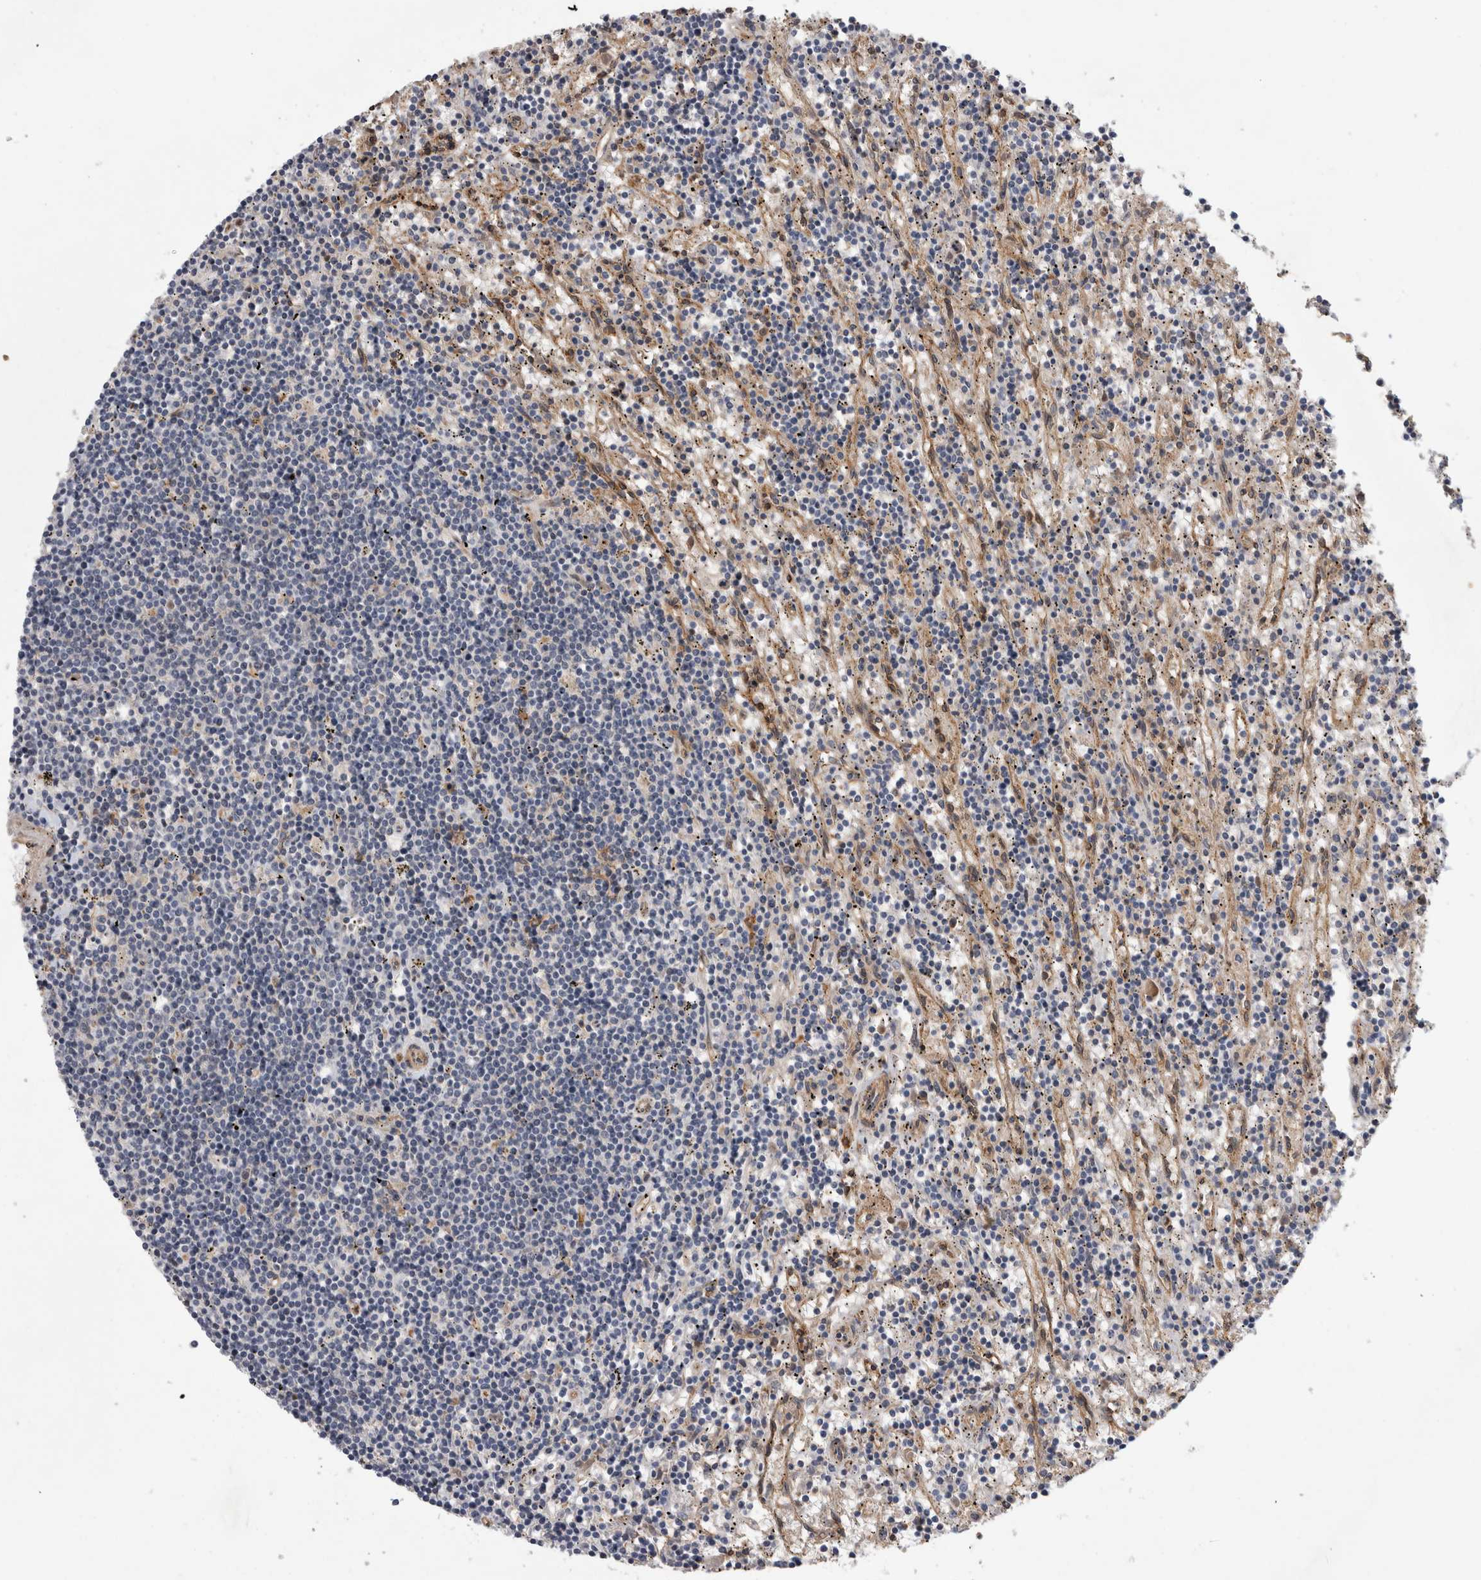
{"staining": {"intensity": "negative", "quantity": "none", "location": "none"}, "tissue": "lymphoma", "cell_type": "Tumor cells", "image_type": "cancer", "snomed": [{"axis": "morphology", "description": "Malignant lymphoma, non-Hodgkin's type, Low grade"}, {"axis": "topography", "description": "Spleen"}], "caption": "A photomicrograph of human lymphoma is negative for staining in tumor cells.", "gene": "ANKFY1", "patient": {"sex": "male", "age": 76}}